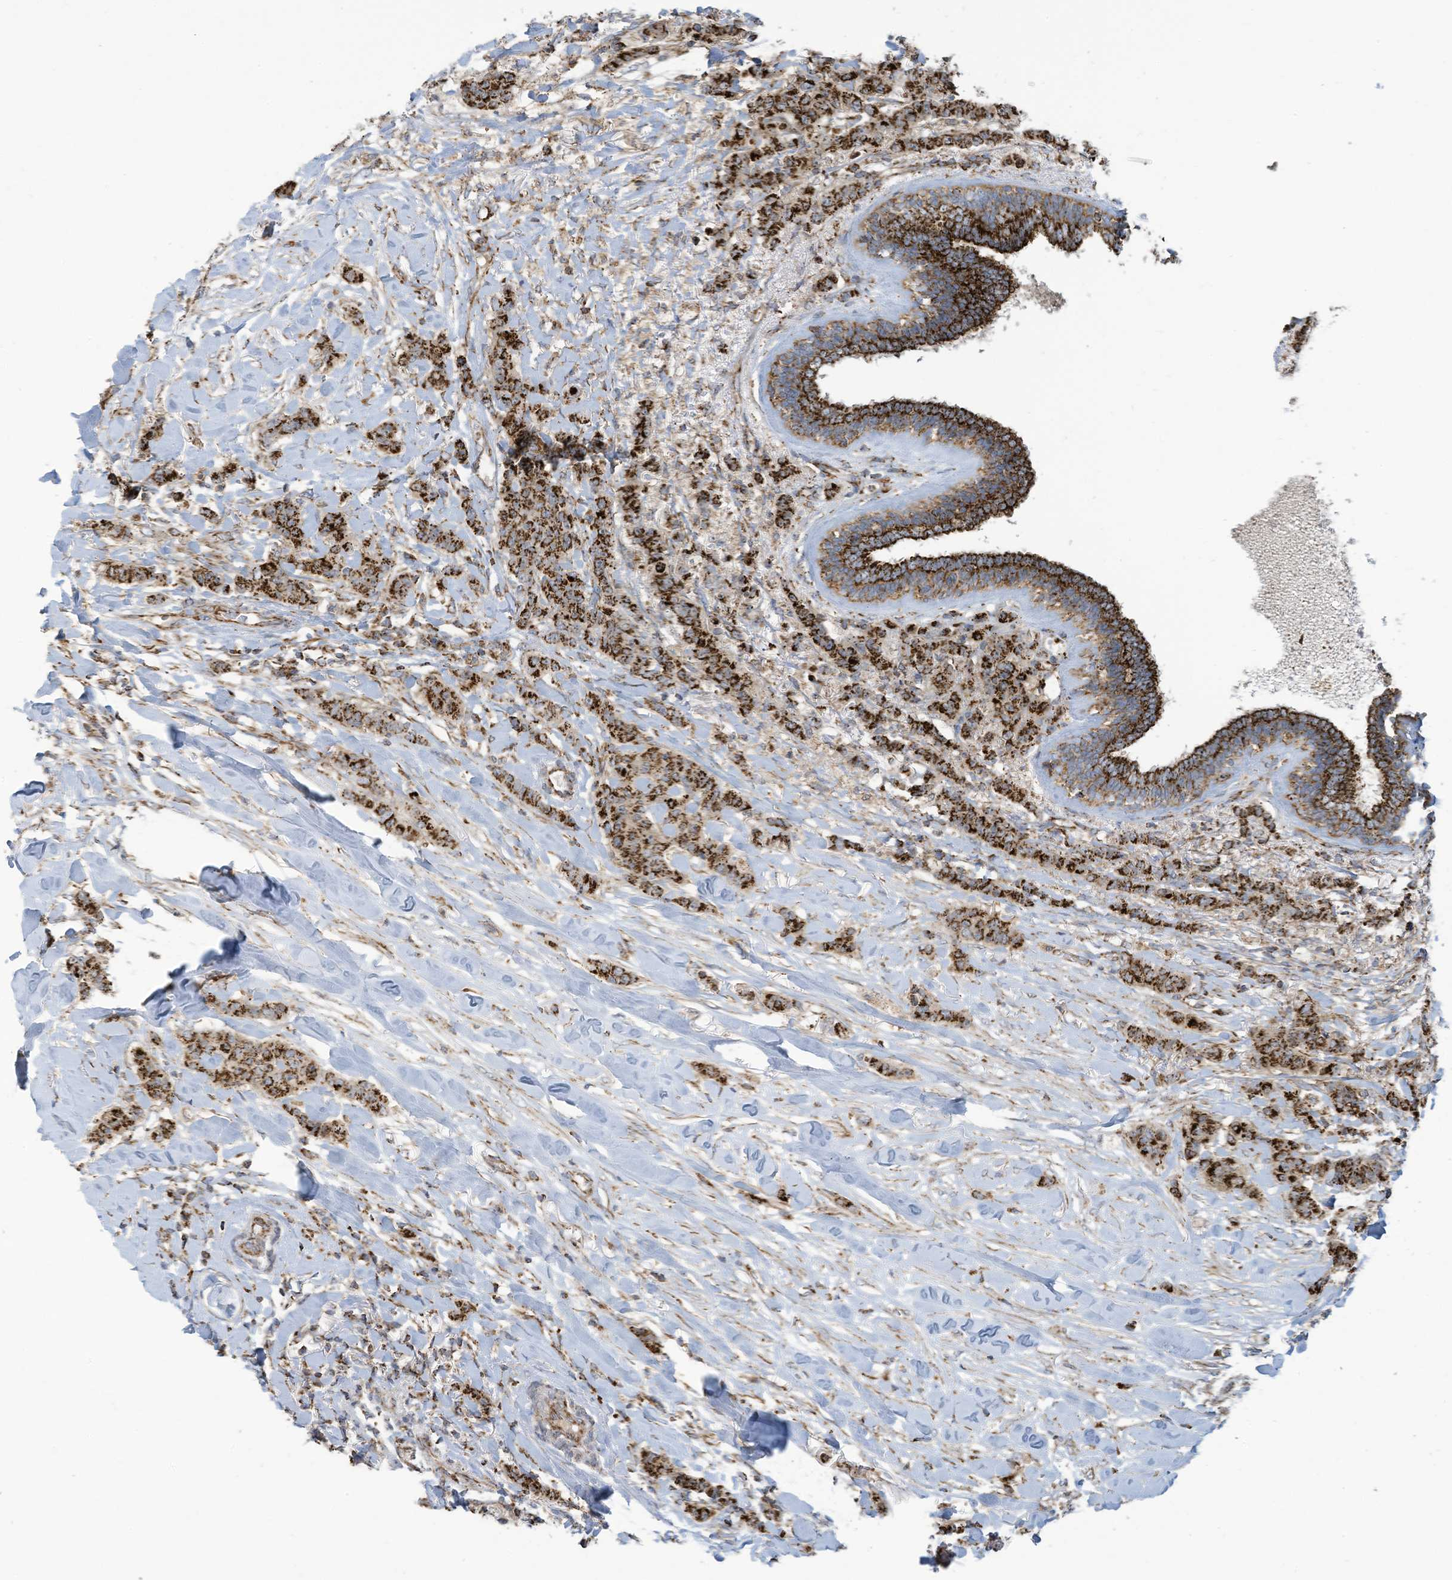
{"staining": {"intensity": "strong", "quantity": ">75%", "location": "cytoplasmic/membranous"}, "tissue": "breast cancer", "cell_type": "Tumor cells", "image_type": "cancer", "snomed": [{"axis": "morphology", "description": "Duct carcinoma"}, {"axis": "topography", "description": "Breast"}], "caption": "Immunohistochemical staining of human breast infiltrating ductal carcinoma demonstrates strong cytoplasmic/membranous protein positivity in approximately >75% of tumor cells.", "gene": "COX10", "patient": {"sex": "female", "age": 40}}